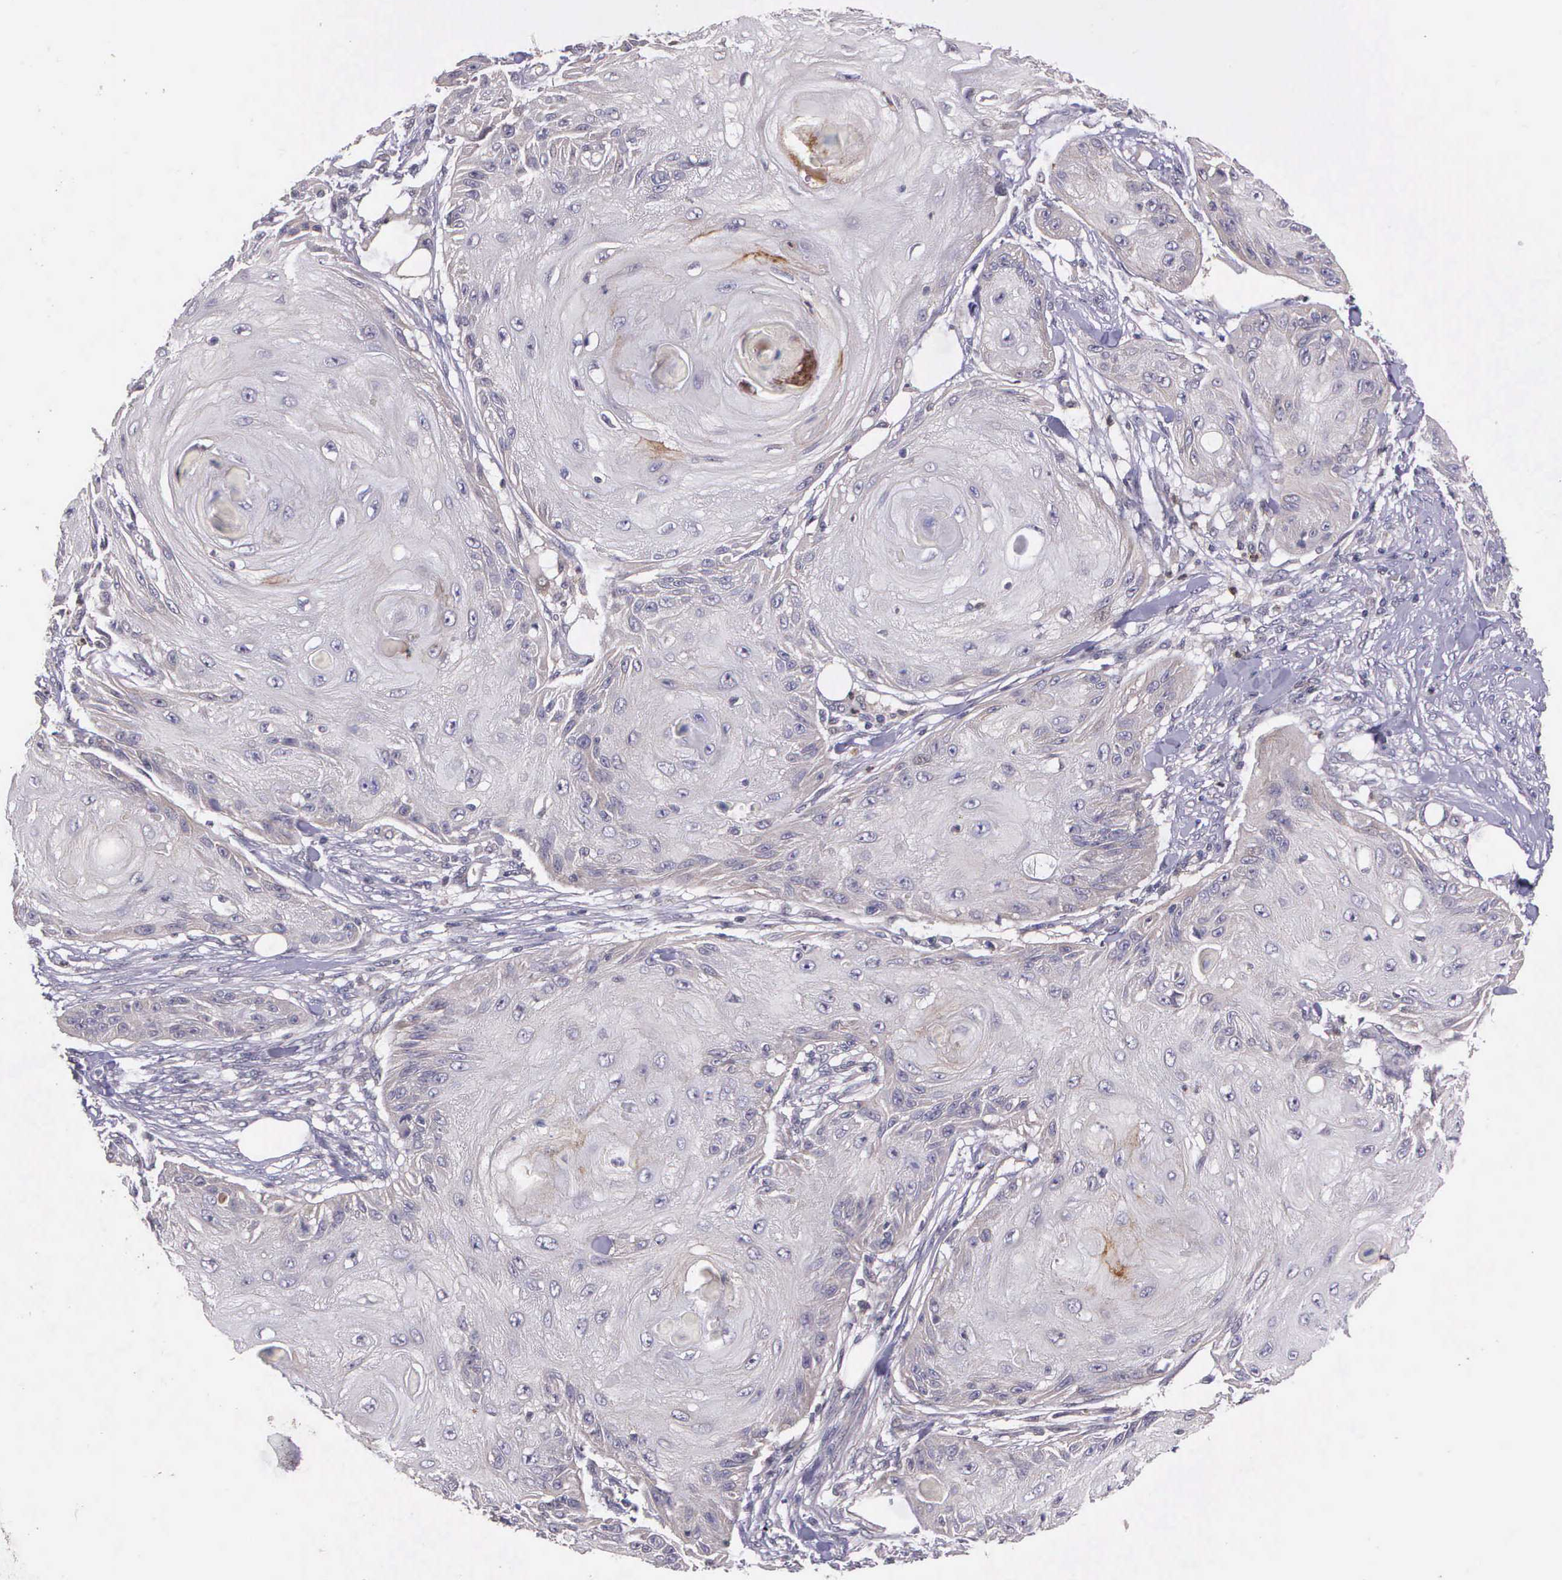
{"staining": {"intensity": "negative", "quantity": "none", "location": "none"}, "tissue": "skin cancer", "cell_type": "Tumor cells", "image_type": "cancer", "snomed": [{"axis": "morphology", "description": "Squamous cell carcinoma, NOS"}, {"axis": "topography", "description": "Skin"}], "caption": "This histopathology image is of skin squamous cell carcinoma stained with IHC to label a protein in brown with the nuclei are counter-stained blue. There is no positivity in tumor cells.", "gene": "PRICKLE3", "patient": {"sex": "female", "age": 88}}